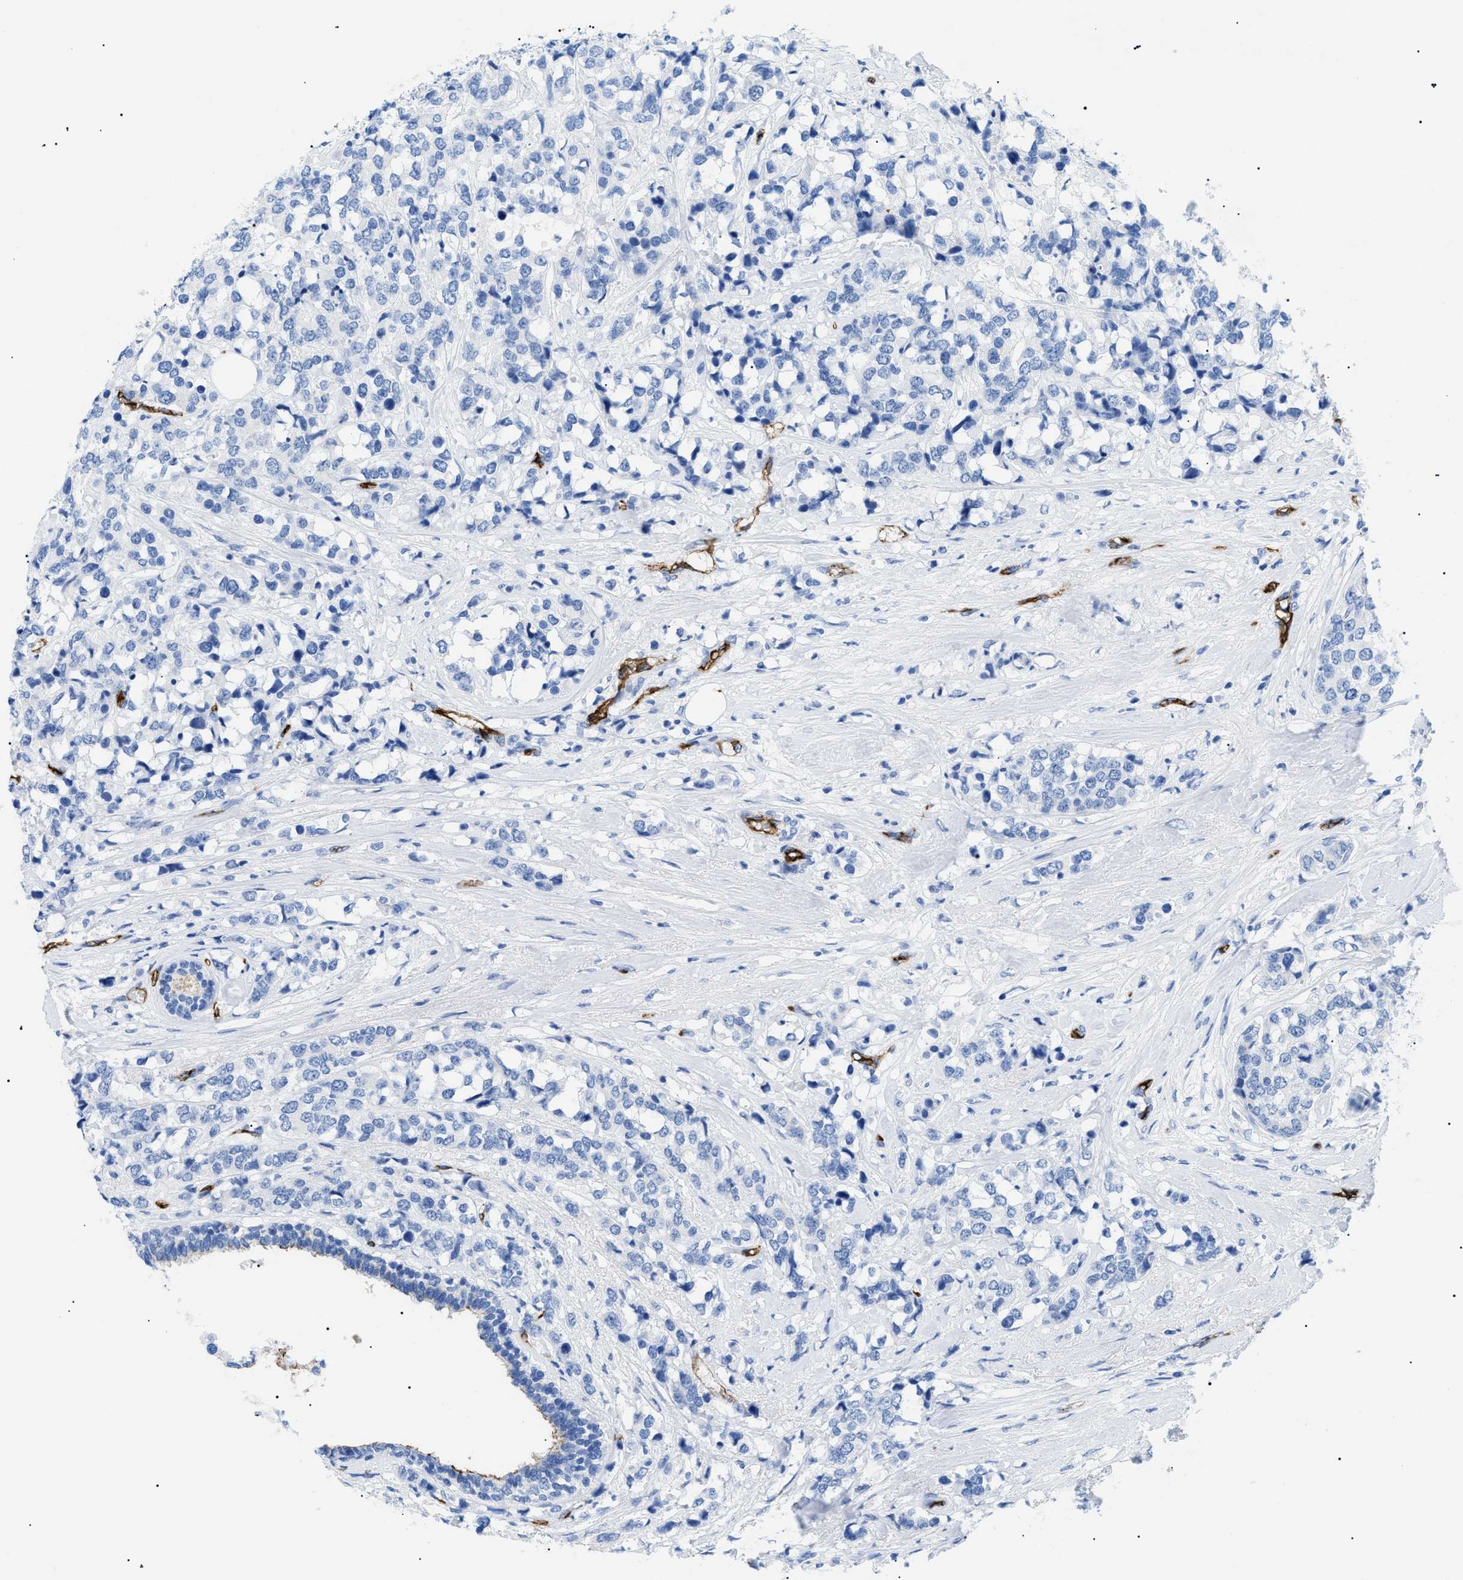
{"staining": {"intensity": "negative", "quantity": "none", "location": "none"}, "tissue": "breast cancer", "cell_type": "Tumor cells", "image_type": "cancer", "snomed": [{"axis": "morphology", "description": "Lobular carcinoma"}, {"axis": "topography", "description": "Breast"}], "caption": "IHC histopathology image of neoplastic tissue: breast lobular carcinoma stained with DAB displays no significant protein expression in tumor cells.", "gene": "PODXL", "patient": {"sex": "female", "age": 59}}